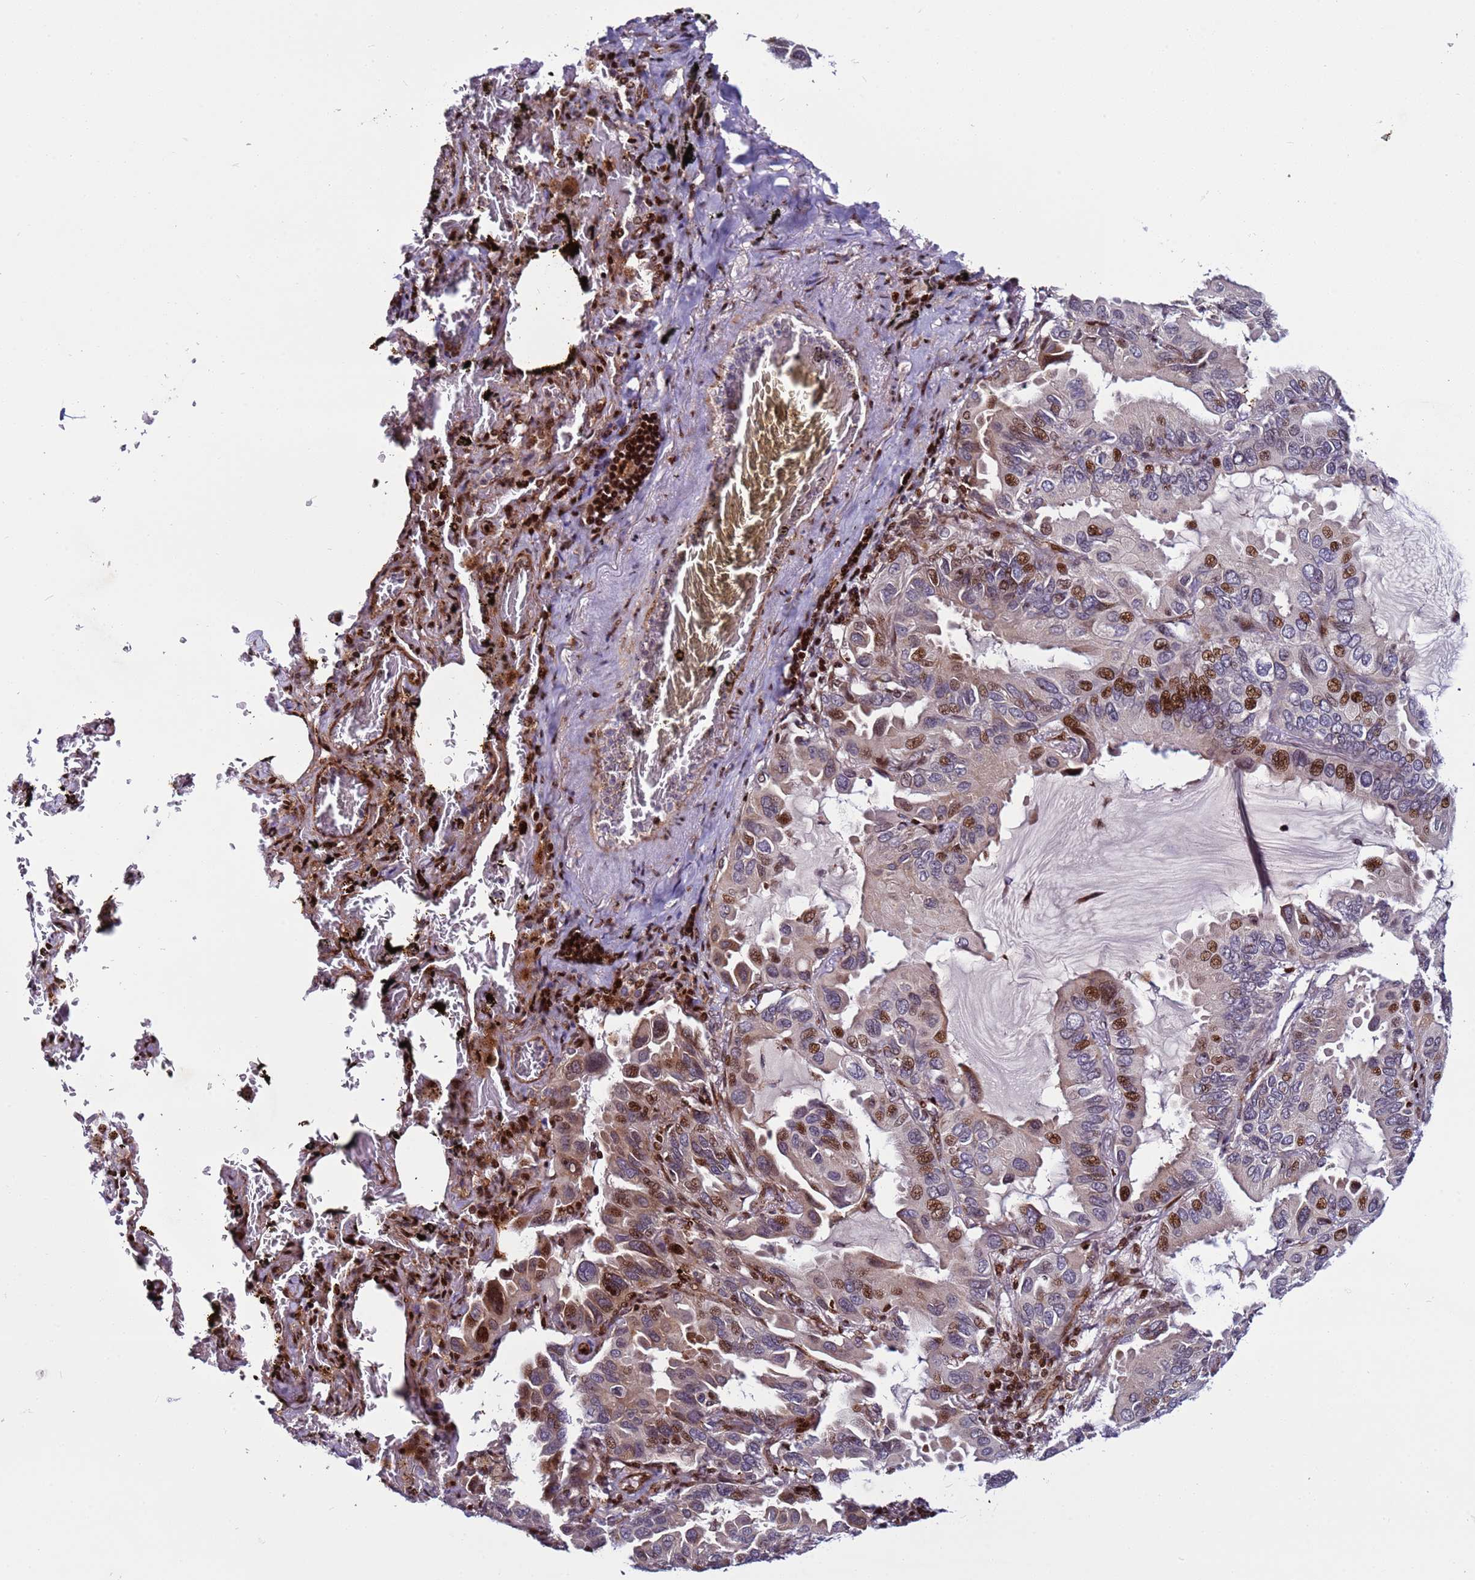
{"staining": {"intensity": "strong", "quantity": "25%-75%", "location": "nuclear"}, "tissue": "lung cancer", "cell_type": "Tumor cells", "image_type": "cancer", "snomed": [{"axis": "morphology", "description": "Adenocarcinoma, NOS"}, {"axis": "topography", "description": "Lung"}], "caption": "Protein expression analysis of lung adenocarcinoma displays strong nuclear staining in about 25%-75% of tumor cells. (brown staining indicates protein expression, while blue staining denotes nuclei).", "gene": "WBP11", "patient": {"sex": "male", "age": 64}}